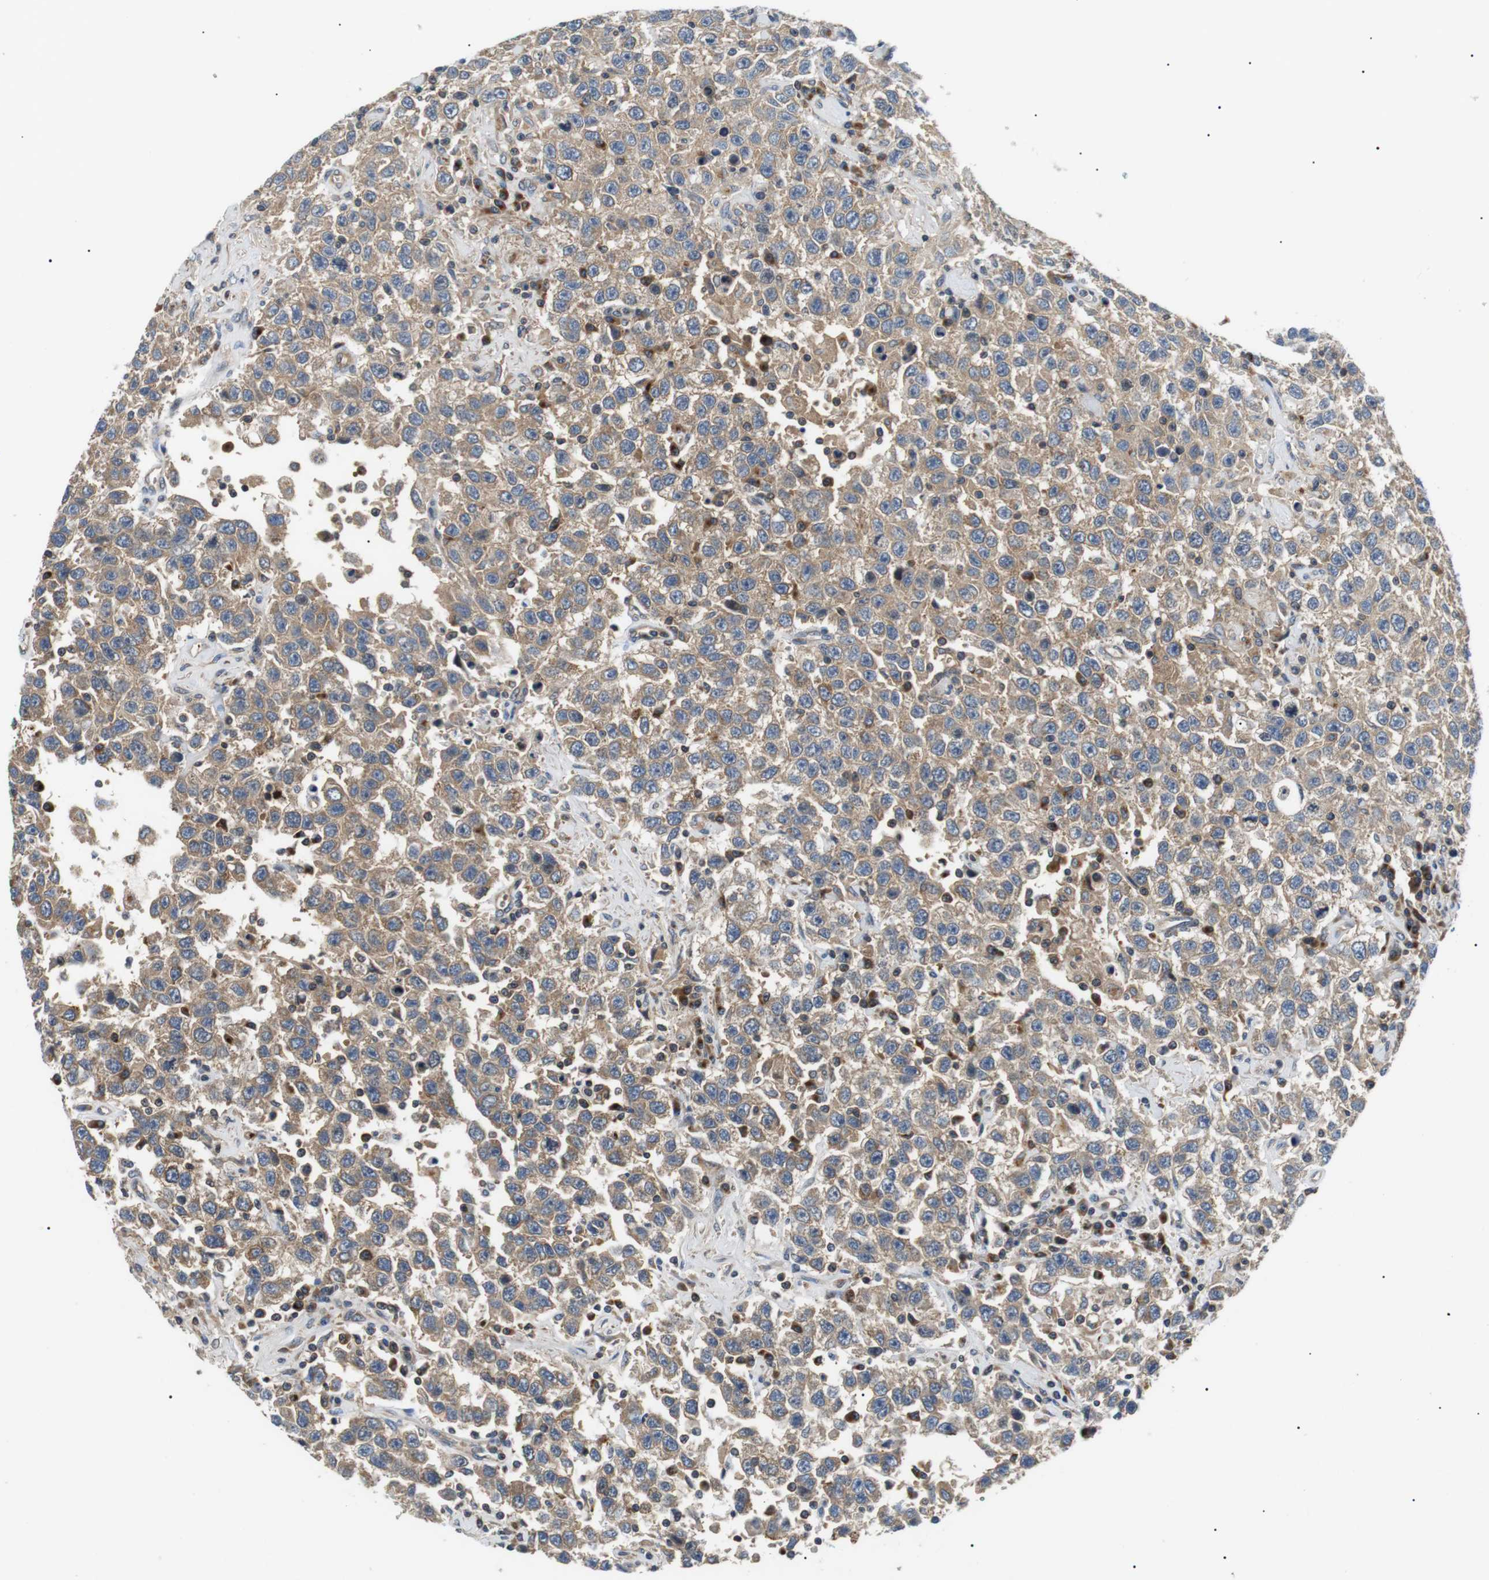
{"staining": {"intensity": "moderate", "quantity": ">75%", "location": "cytoplasmic/membranous"}, "tissue": "testis cancer", "cell_type": "Tumor cells", "image_type": "cancer", "snomed": [{"axis": "morphology", "description": "Seminoma, NOS"}, {"axis": "topography", "description": "Testis"}], "caption": "Immunohistochemical staining of testis seminoma reveals medium levels of moderate cytoplasmic/membranous protein positivity in about >75% of tumor cells.", "gene": "DIPK1A", "patient": {"sex": "male", "age": 41}}